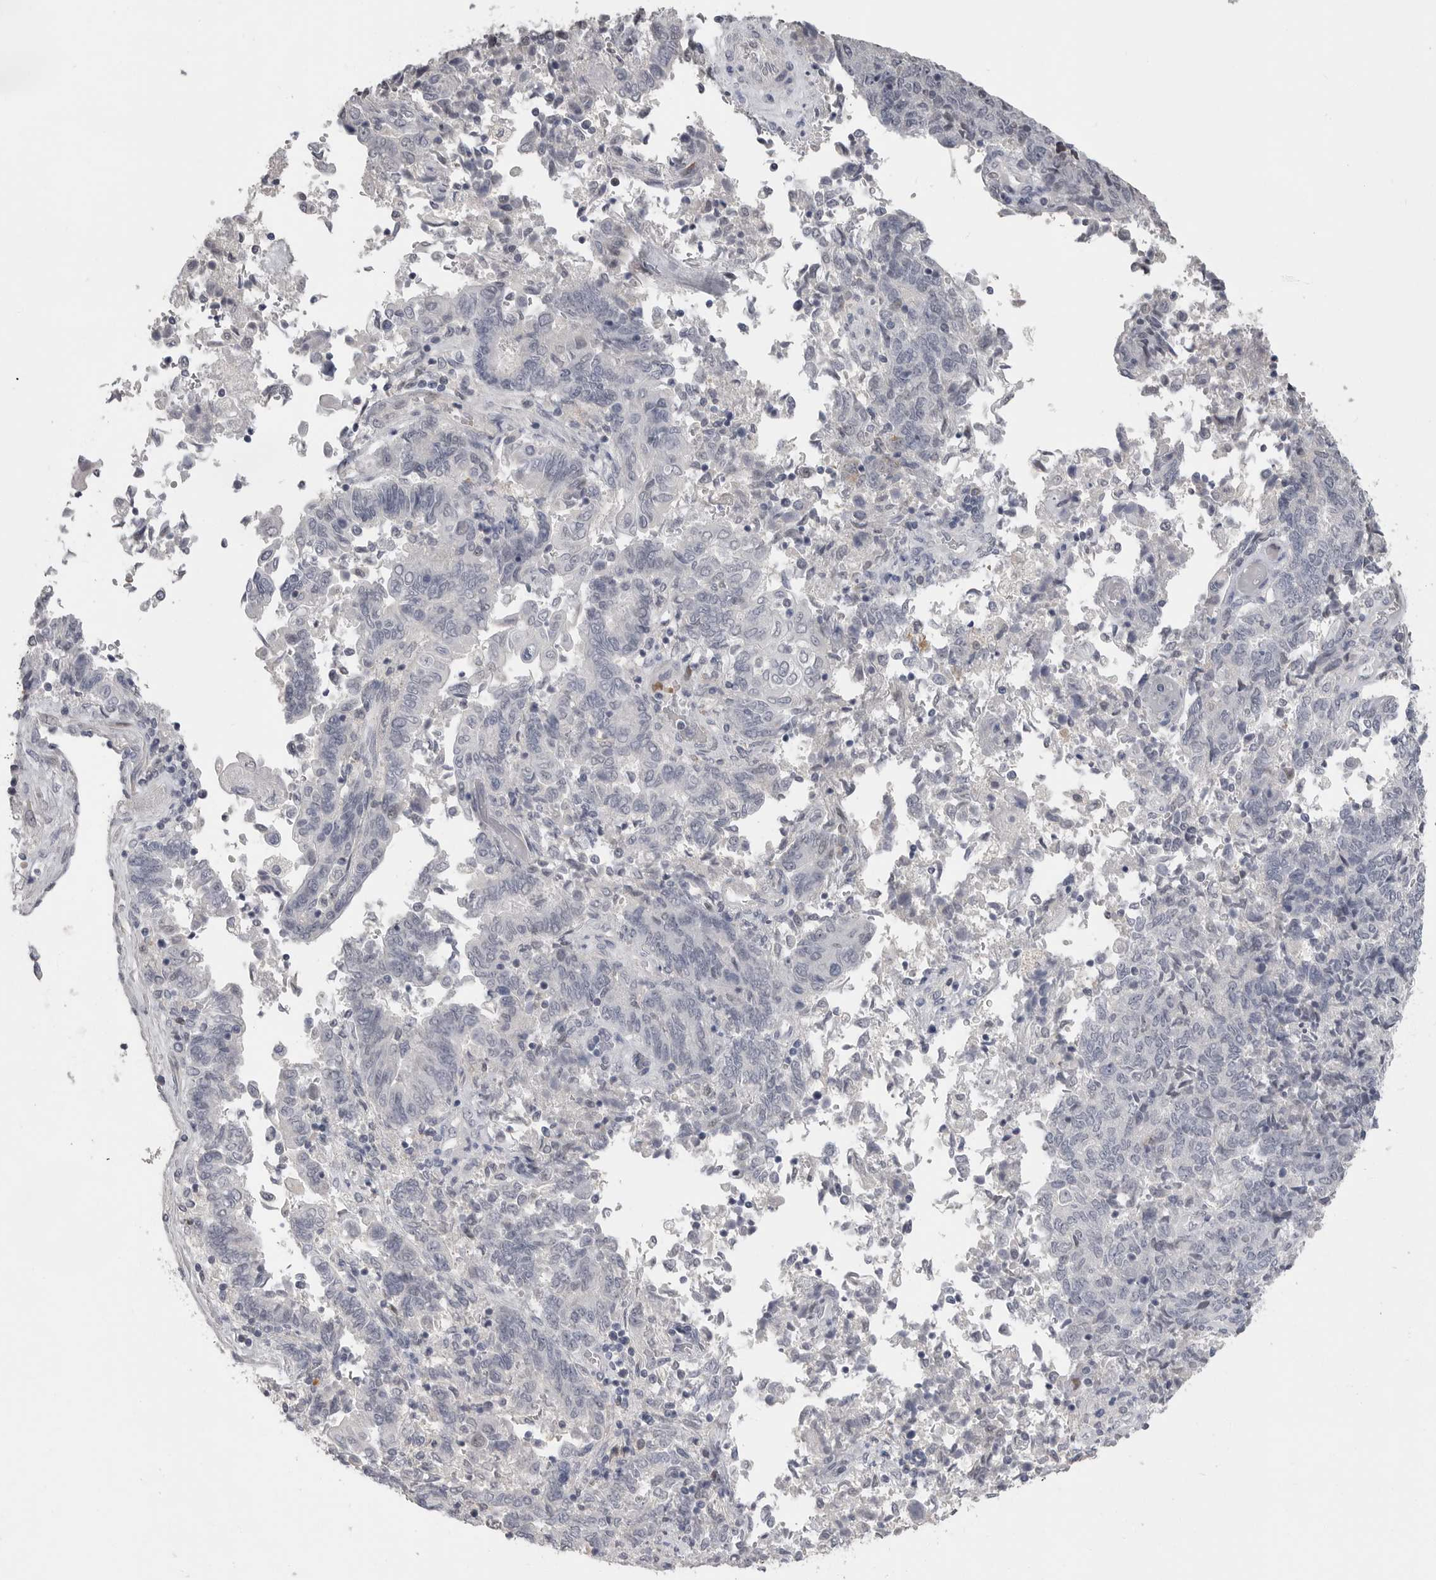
{"staining": {"intensity": "negative", "quantity": "none", "location": "none"}, "tissue": "endometrial cancer", "cell_type": "Tumor cells", "image_type": "cancer", "snomed": [{"axis": "morphology", "description": "Adenocarcinoma, NOS"}, {"axis": "topography", "description": "Endometrium"}], "caption": "Immunohistochemistry micrograph of endometrial cancer stained for a protein (brown), which demonstrates no staining in tumor cells.", "gene": "PLEKHF1", "patient": {"sex": "female", "age": 80}}